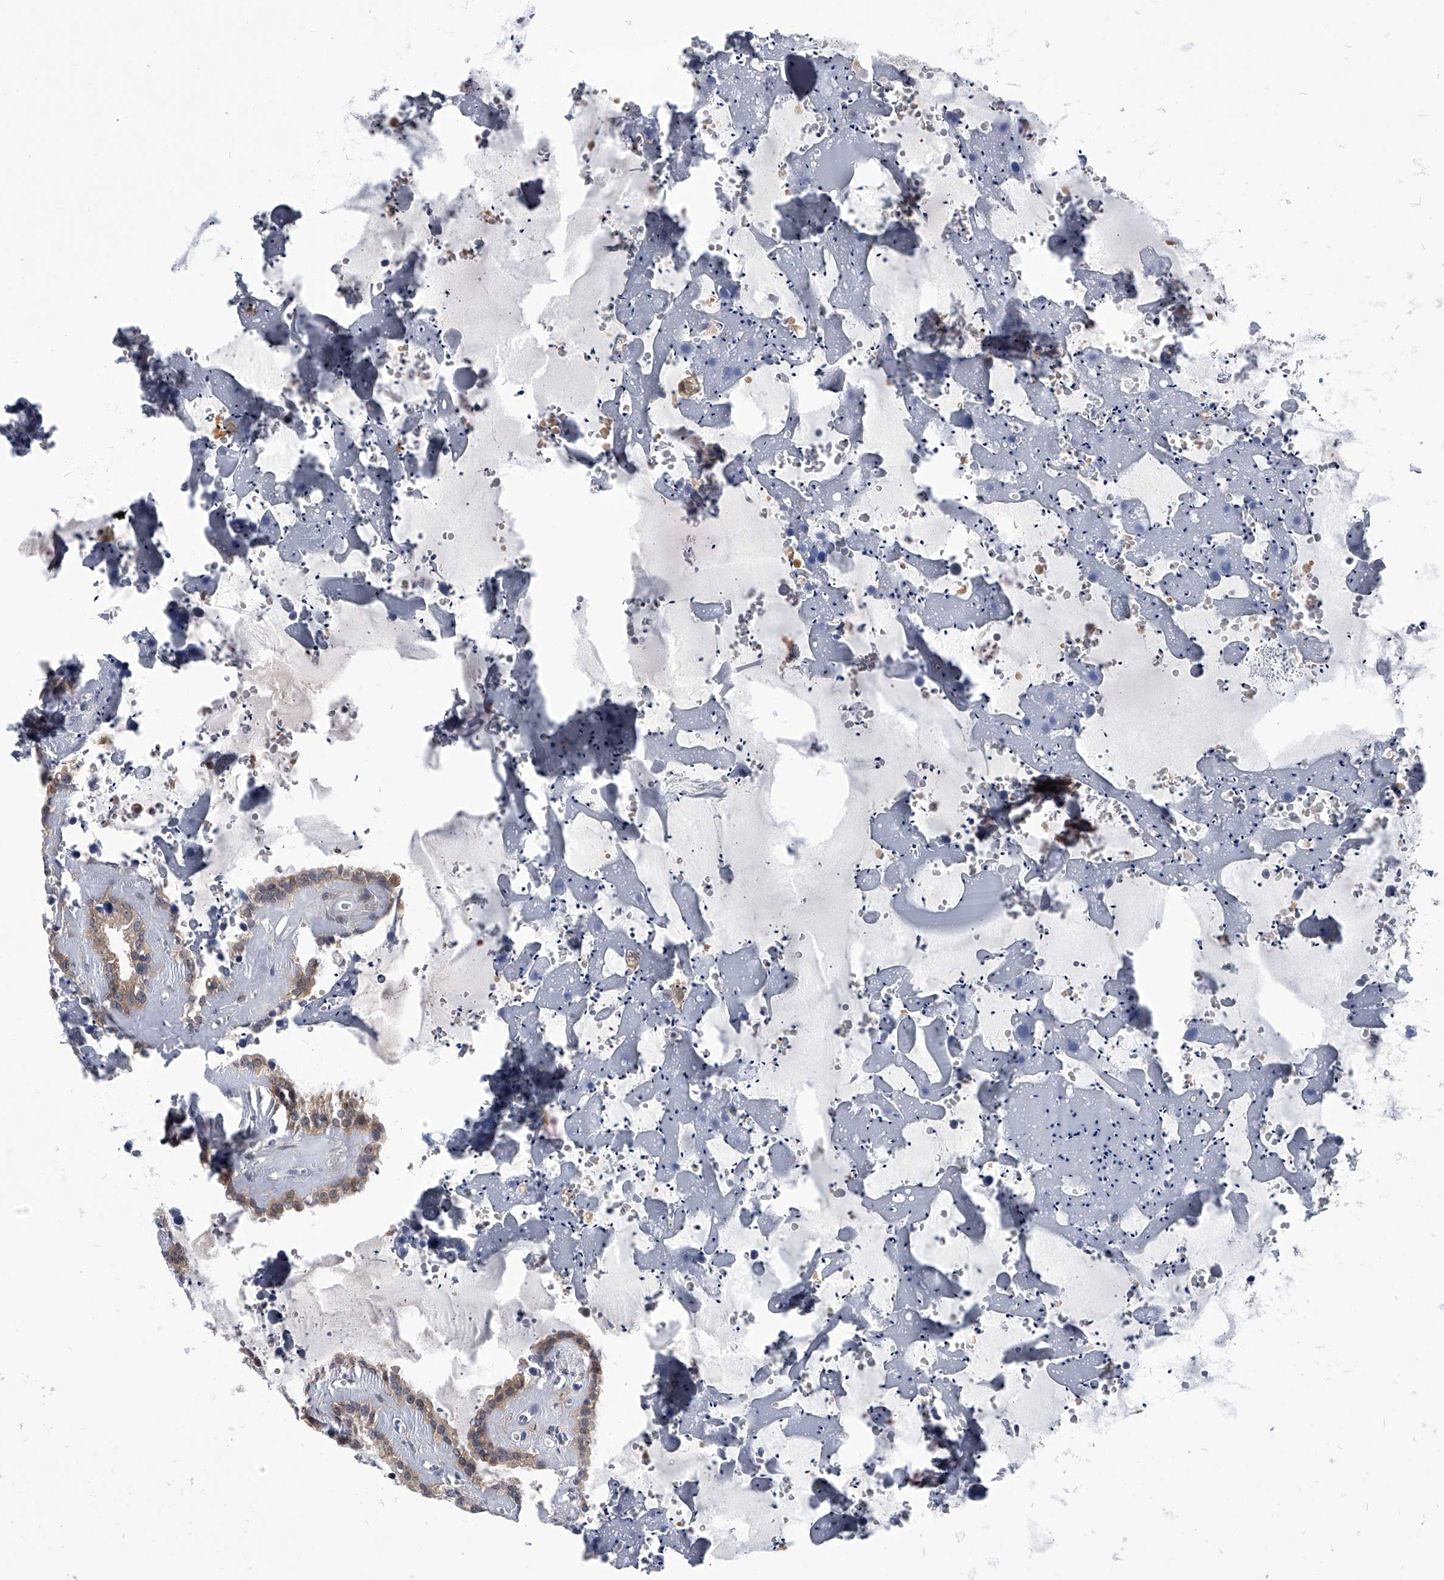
{"staining": {"intensity": "moderate", "quantity": "25%-75%", "location": "cytoplasmic/membranous"}, "tissue": "seminal vesicle", "cell_type": "Glandular cells", "image_type": "normal", "snomed": [{"axis": "morphology", "description": "Normal tissue, NOS"}, {"axis": "topography", "description": "Prostate"}, {"axis": "topography", "description": "Seminal veicle"}], "caption": "The immunohistochemical stain labels moderate cytoplasmic/membranous positivity in glandular cells of unremarkable seminal vesicle.", "gene": "PDXK", "patient": {"sex": "male", "age": 59}}